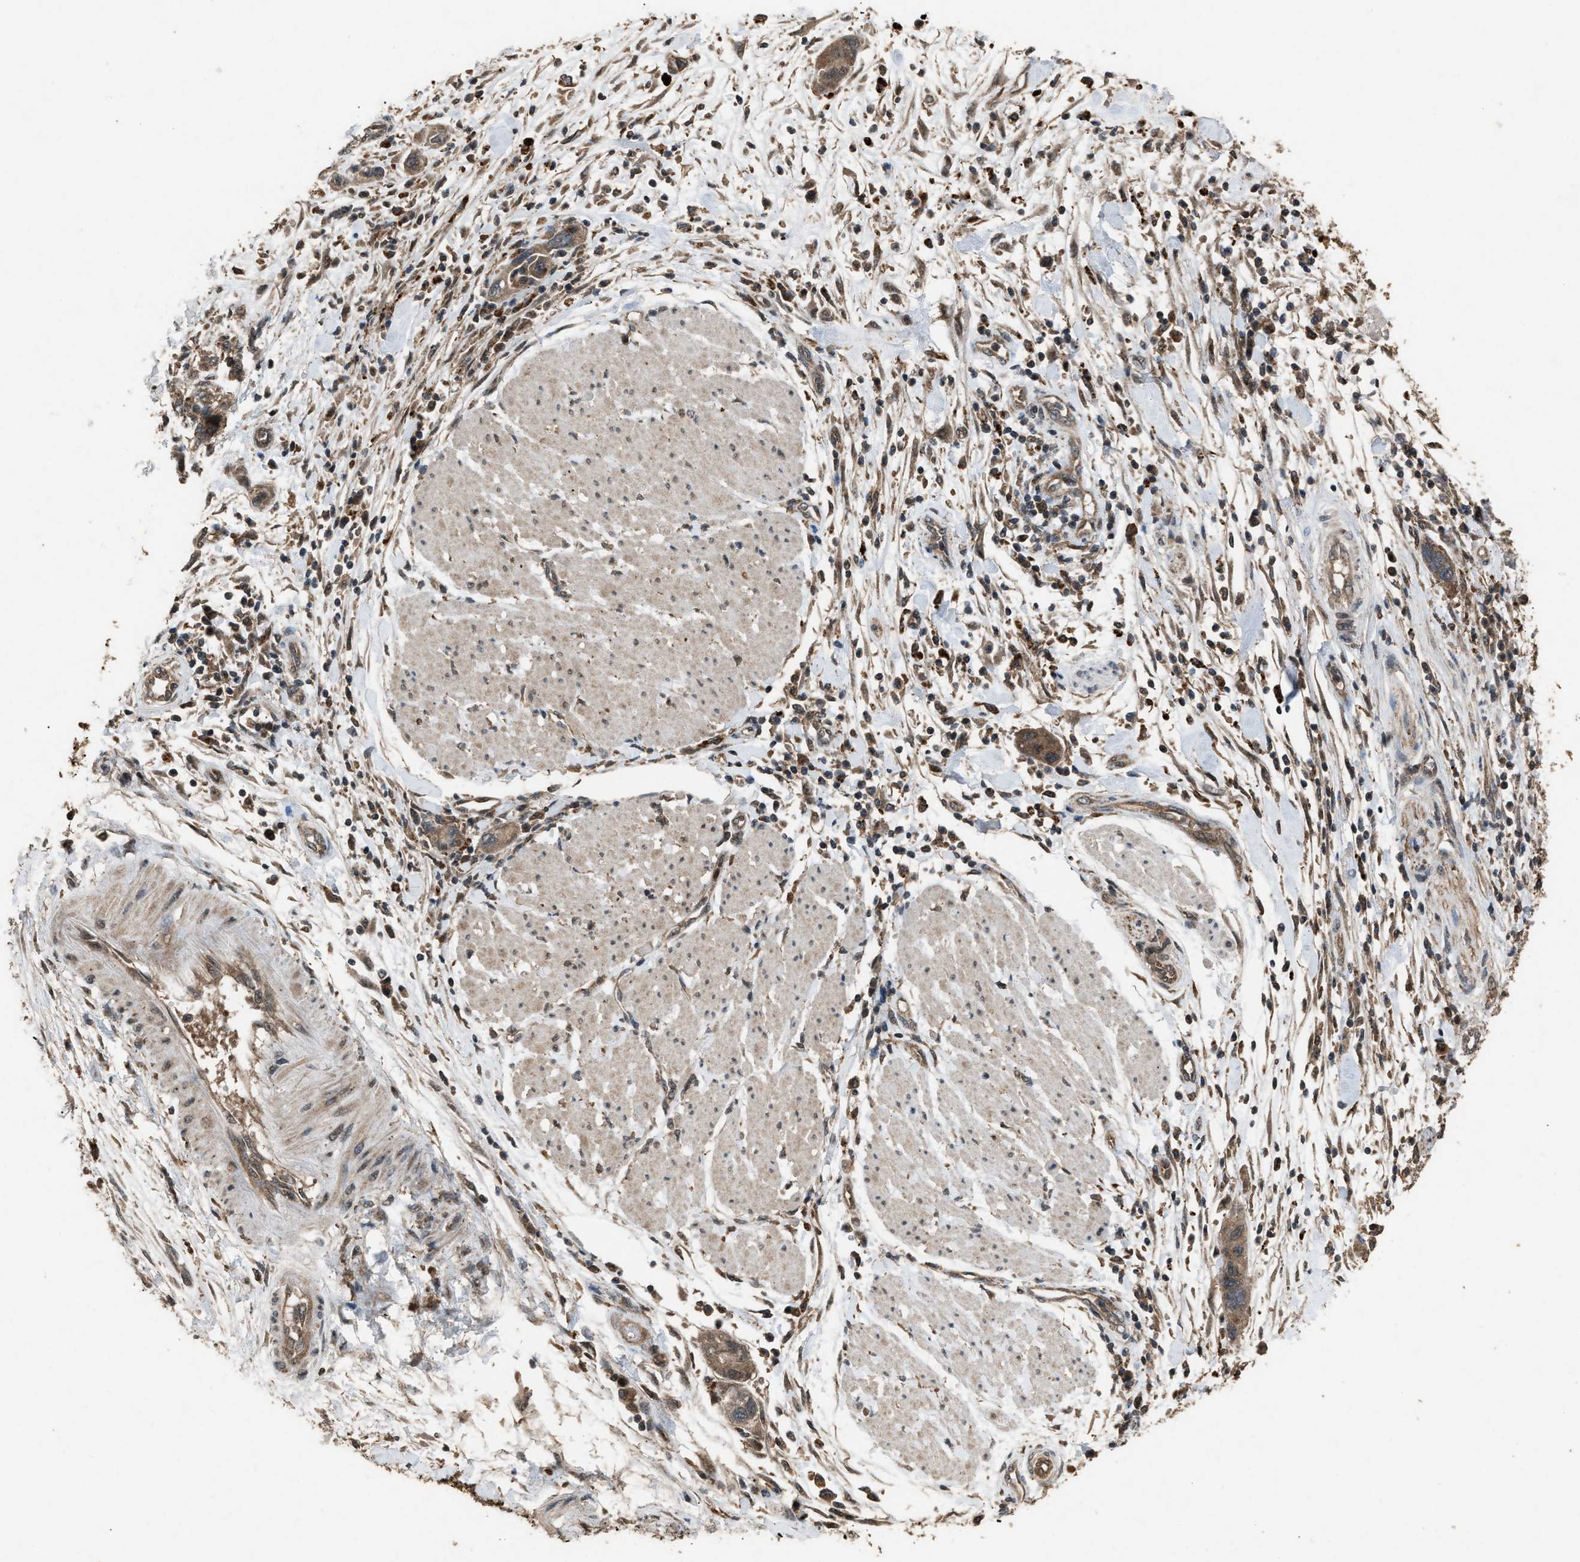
{"staining": {"intensity": "moderate", "quantity": ">75%", "location": "cytoplasmic/membranous"}, "tissue": "pancreatic cancer", "cell_type": "Tumor cells", "image_type": "cancer", "snomed": [{"axis": "morphology", "description": "Normal tissue, NOS"}, {"axis": "morphology", "description": "Adenocarcinoma, NOS"}, {"axis": "topography", "description": "Pancreas"}], "caption": "The photomicrograph demonstrates immunohistochemical staining of pancreatic cancer (adenocarcinoma). There is moderate cytoplasmic/membranous staining is appreciated in about >75% of tumor cells. (IHC, brightfield microscopy, high magnification).", "gene": "PSMD1", "patient": {"sex": "female", "age": 71}}